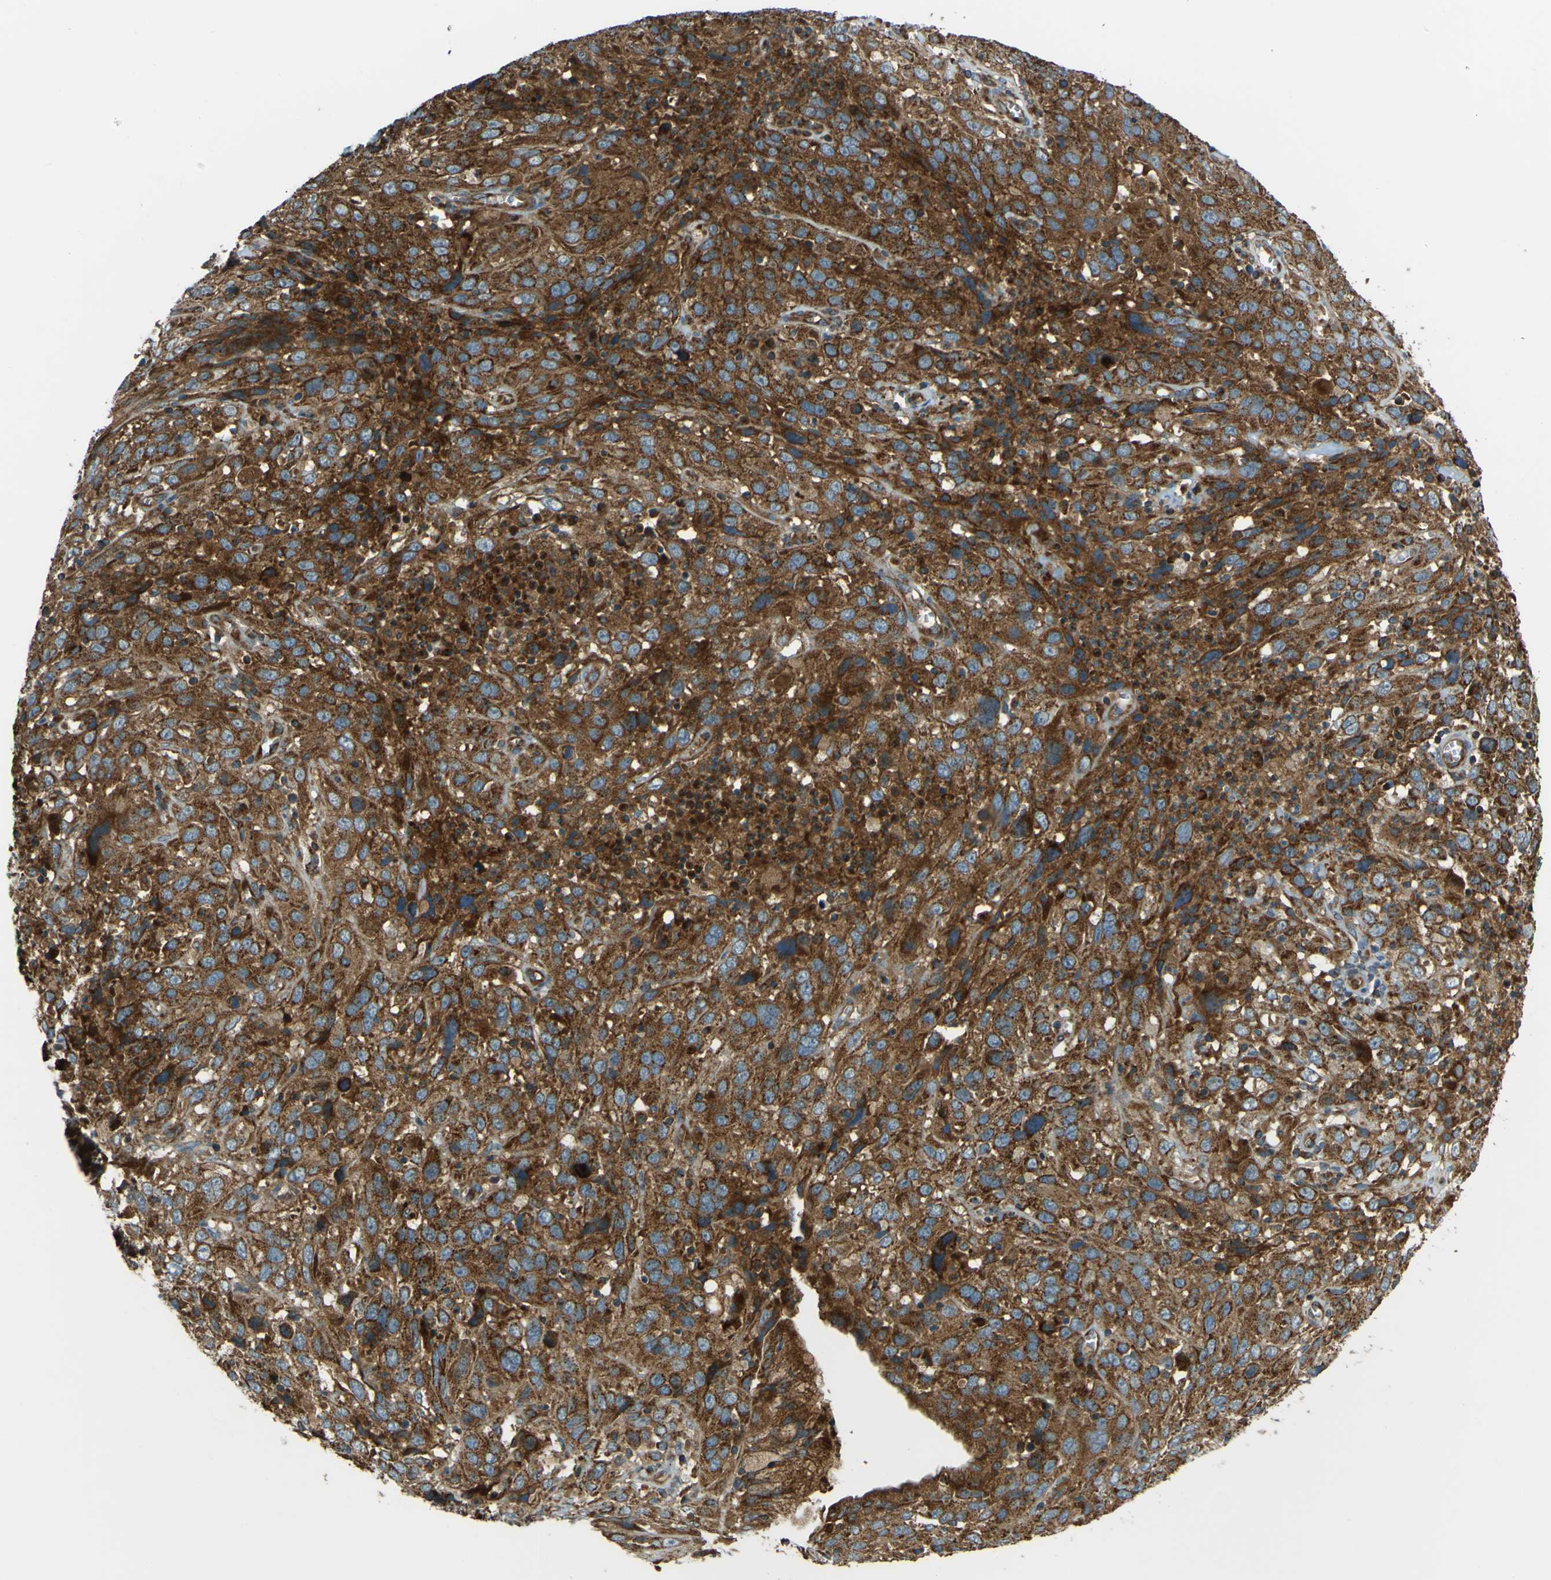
{"staining": {"intensity": "strong", "quantity": ">75%", "location": "cytoplasmic/membranous"}, "tissue": "cervical cancer", "cell_type": "Tumor cells", "image_type": "cancer", "snomed": [{"axis": "morphology", "description": "Squamous cell carcinoma, NOS"}, {"axis": "topography", "description": "Cervix"}], "caption": "Squamous cell carcinoma (cervical) tissue displays strong cytoplasmic/membranous positivity in about >75% of tumor cells", "gene": "DNAJC5", "patient": {"sex": "female", "age": 32}}